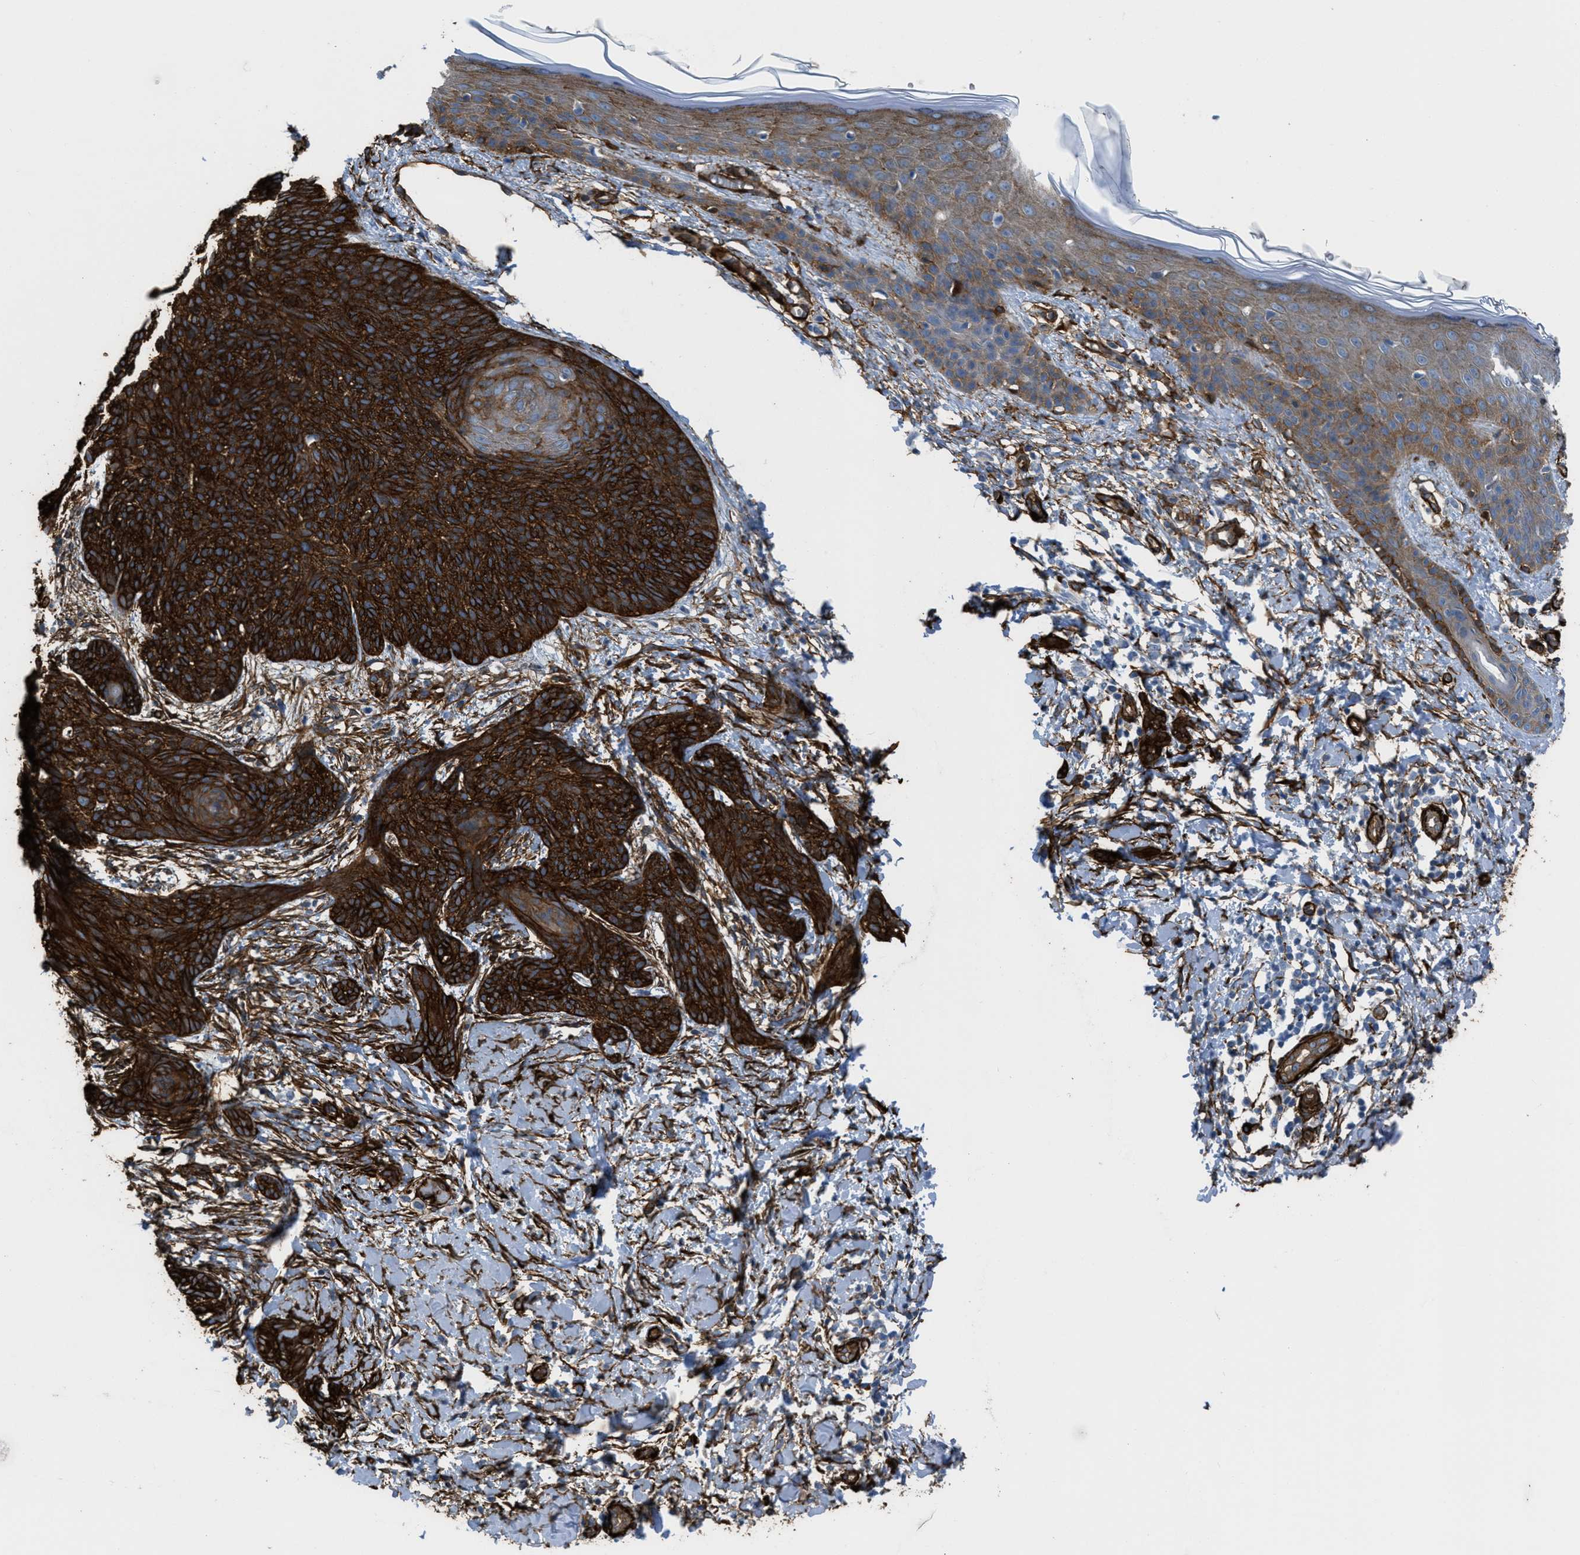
{"staining": {"intensity": "strong", "quantity": ">75%", "location": "cytoplasmic/membranous"}, "tissue": "skin cancer", "cell_type": "Tumor cells", "image_type": "cancer", "snomed": [{"axis": "morphology", "description": "Basal cell carcinoma"}, {"axis": "topography", "description": "Skin"}], "caption": "IHC (DAB (3,3'-diaminobenzidine)) staining of skin cancer displays strong cytoplasmic/membranous protein positivity in about >75% of tumor cells.", "gene": "CALD1", "patient": {"sex": "female", "age": 59}}